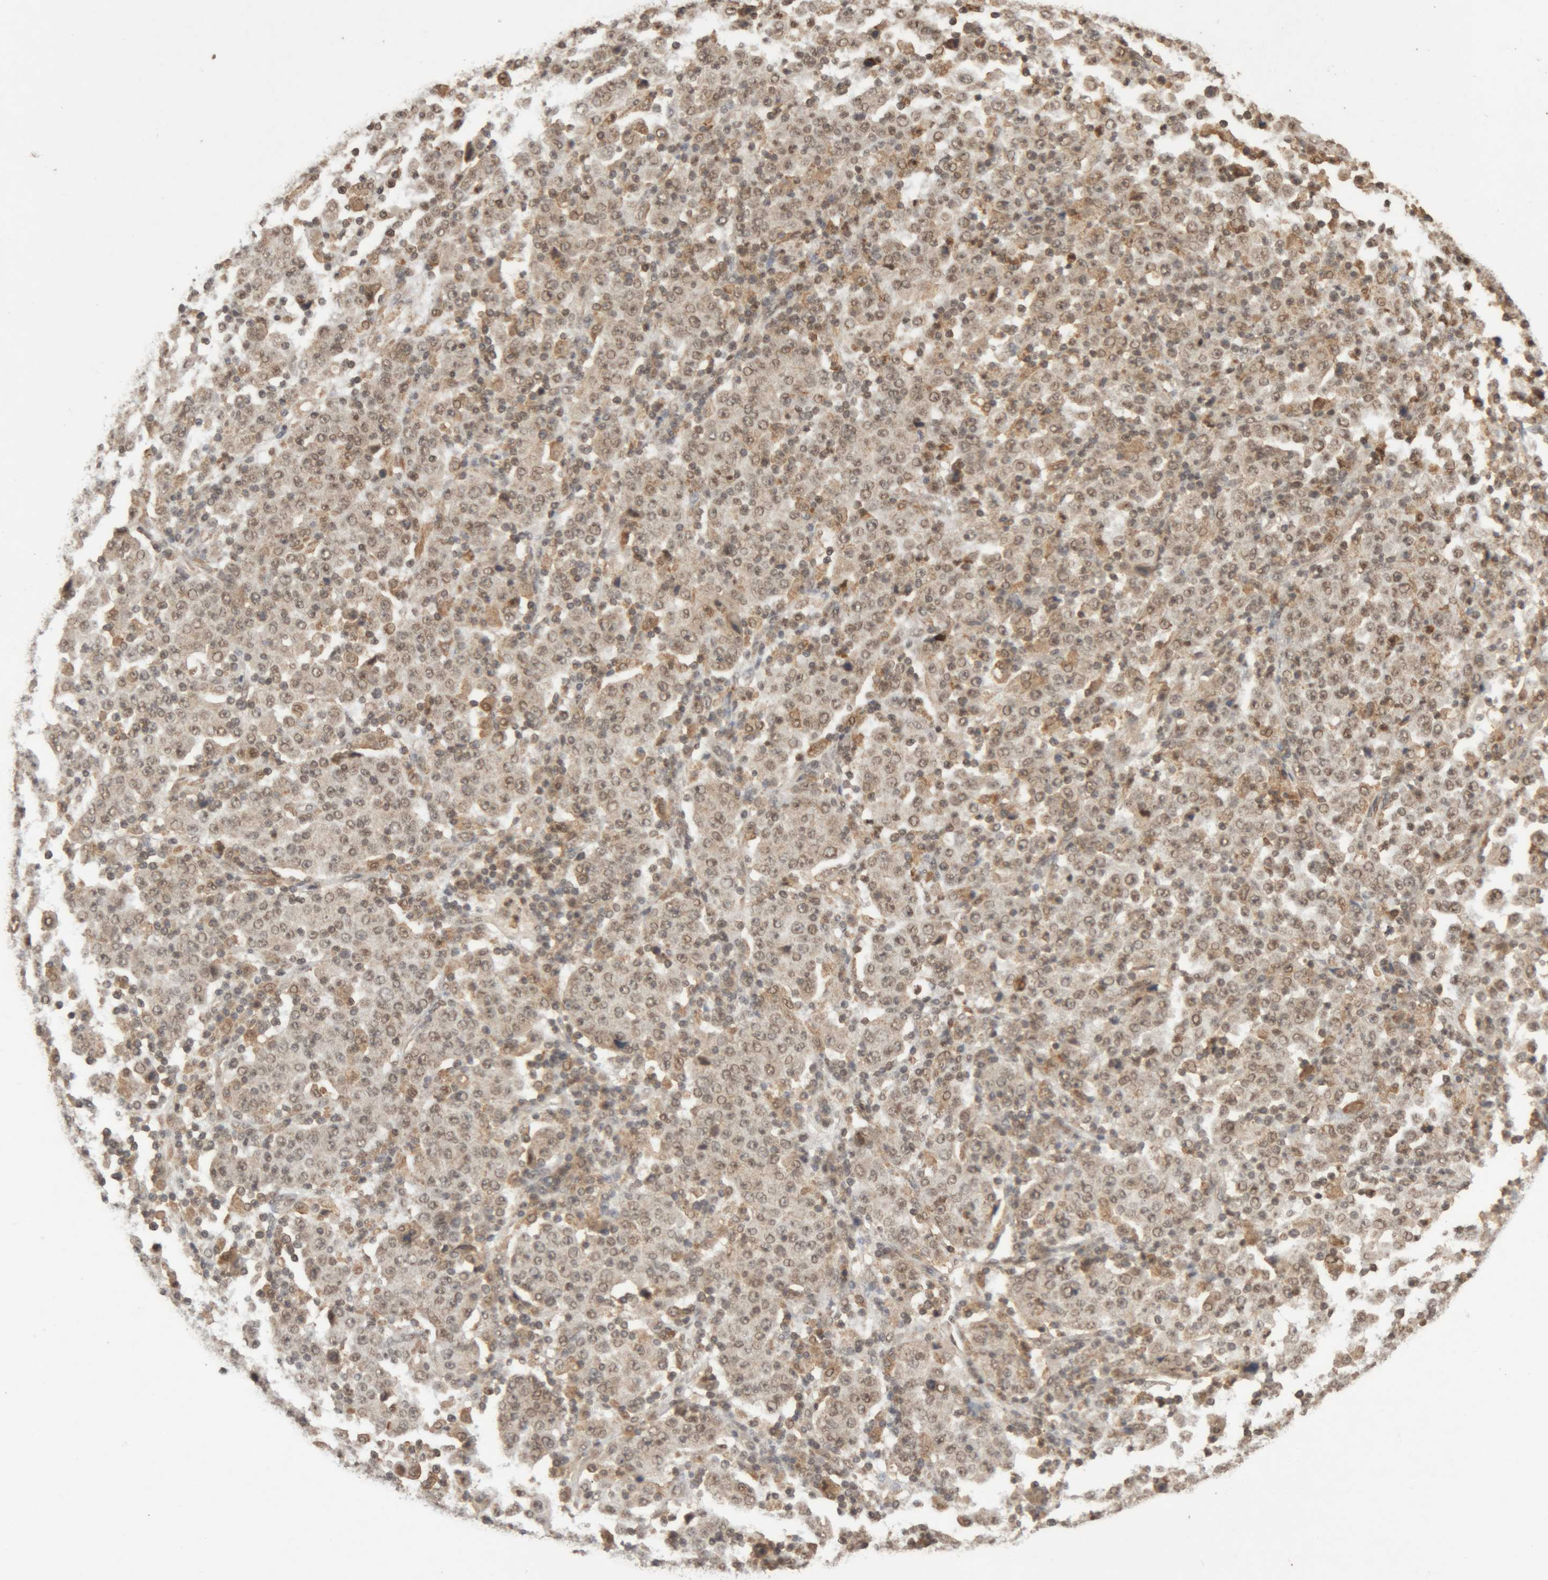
{"staining": {"intensity": "weak", "quantity": ">75%", "location": "nuclear"}, "tissue": "stomach cancer", "cell_type": "Tumor cells", "image_type": "cancer", "snomed": [{"axis": "morphology", "description": "Normal tissue, NOS"}, {"axis": "morphology", "description": "Adenocarcinoma, NOS"}, {"axis": "topography", "description": "Stomach, upper"}, {"axis": "topography", "description": "Stomach"}], "caption": "Protein staining of stomach adenocarcinoma tissue reveals weak nuclear expression in approximately >75% of tumor cells.", "gene": "KEAP1", "patient": {"sex": "male", "age": 59}}